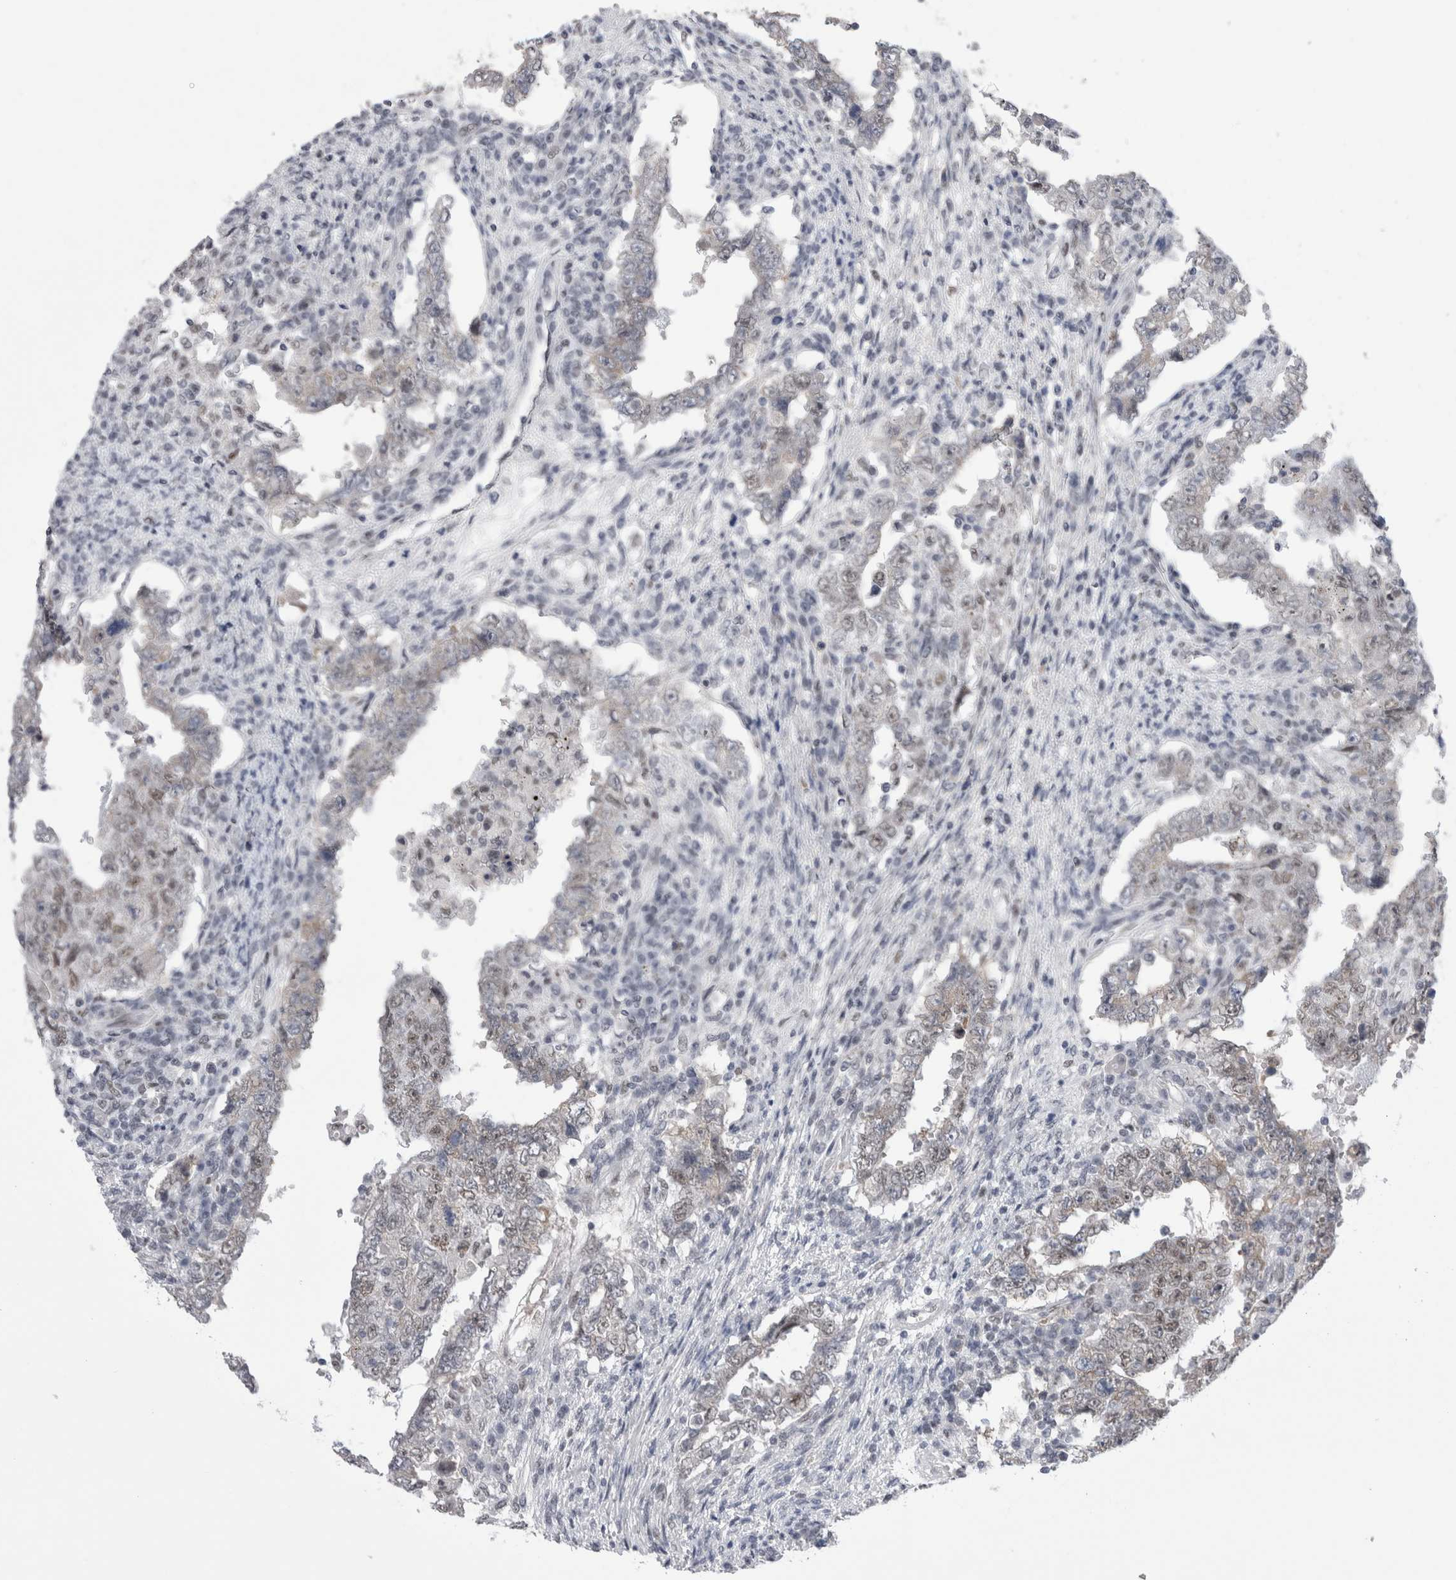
{"staining": {"intensity": "weak", "quantity": "25%-75%", "location": "nuclear"}, "tissue": "testis cancer", "cell_type": "Tumor cells", "image_type": "cancer", "snomed": [{"axis": "morphology", "description": "Carcinoma, Embryonal, NOS"}, {"axis": "topography", "description": "Testis"}], "caption": "Immunohistochemistry (IHC) image of human testis cancer (embryonal carcinoma) stained for a protein (brown), which displays low levels of weak nuclear staining in about 25%-75% of tumor cells.", "gene": "API5", "patient": {"sex": "male", "age": 26}}